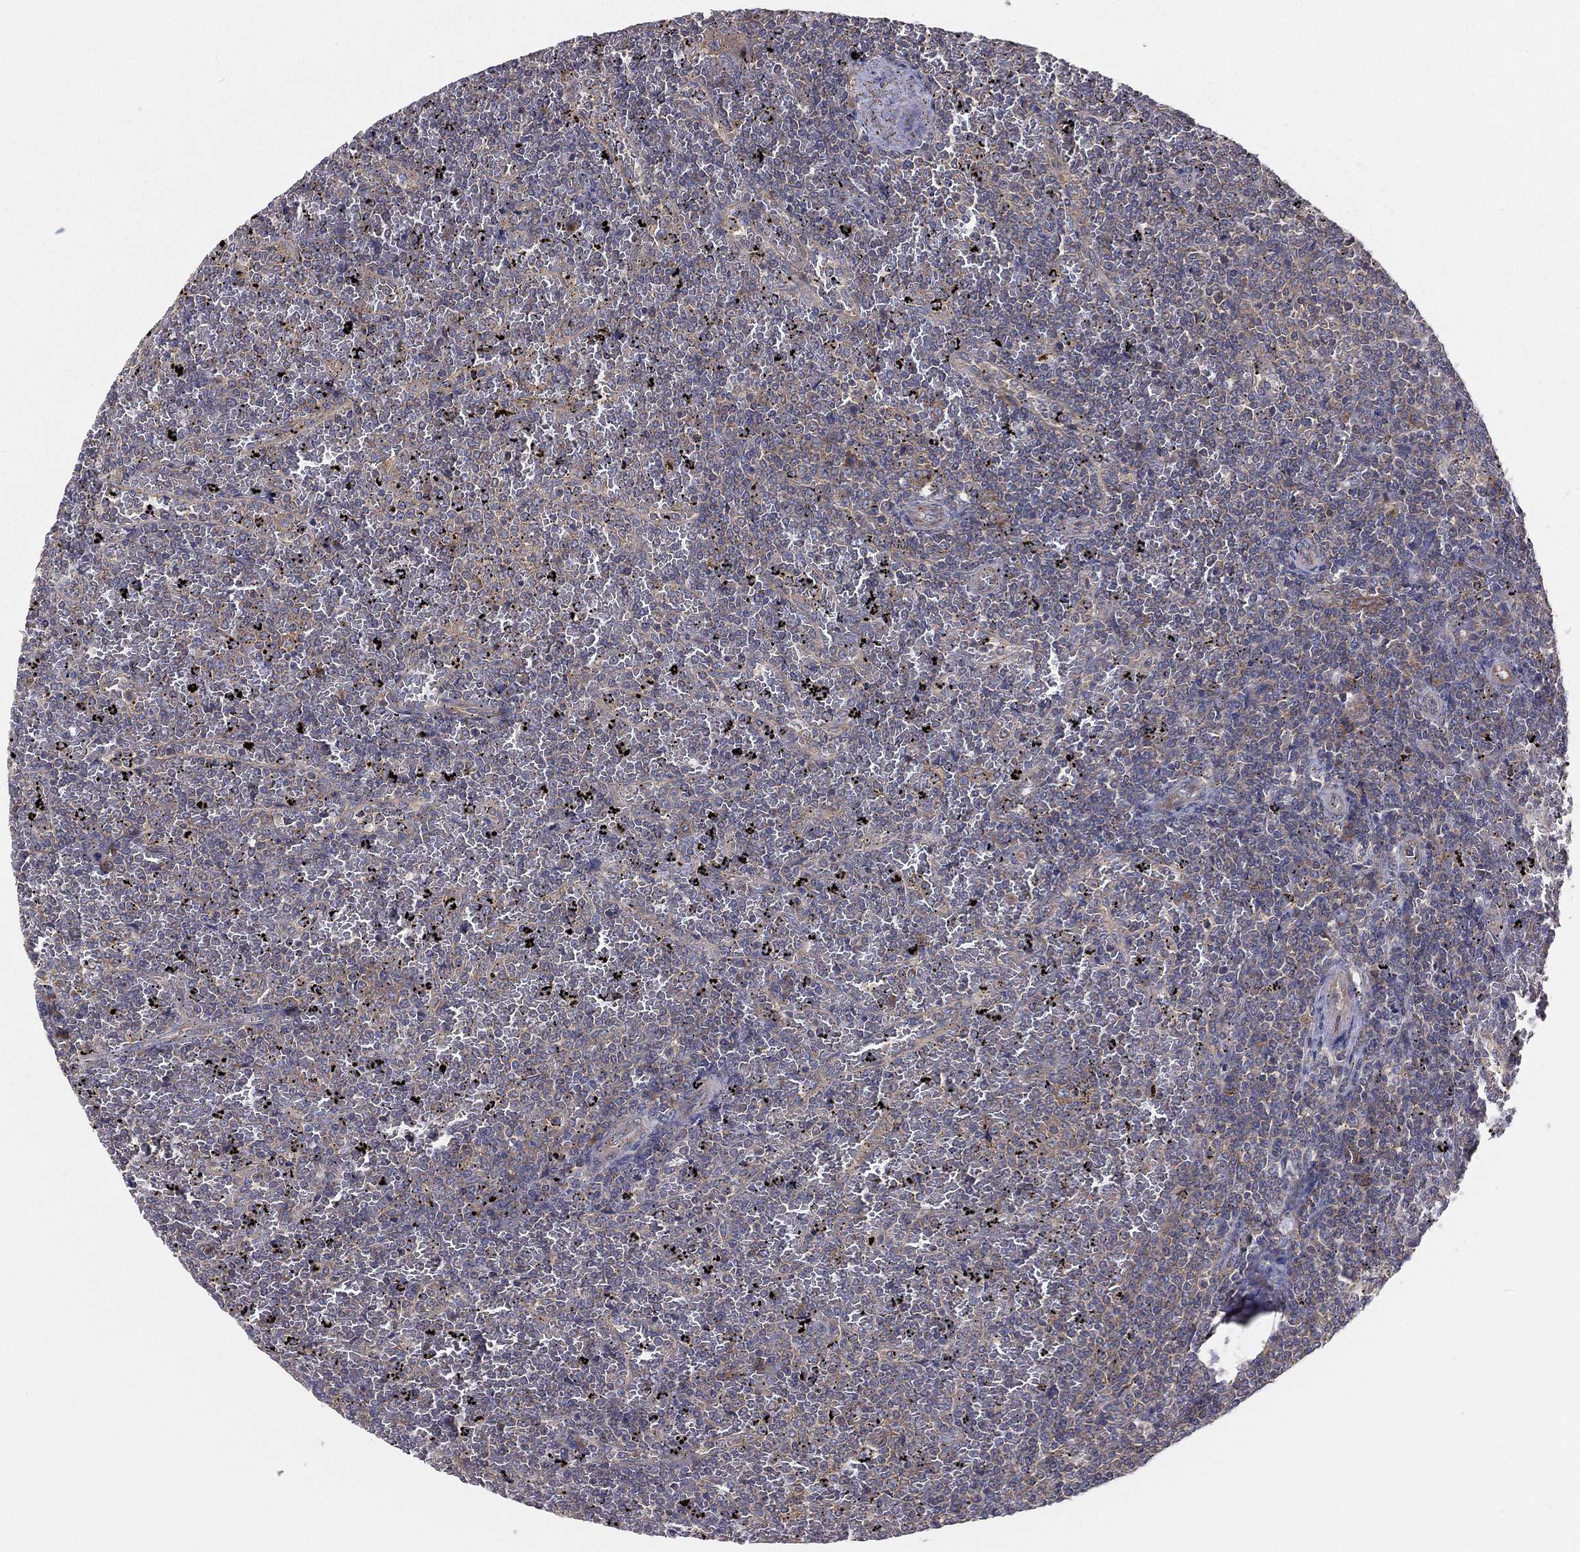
{"staining": {"intensity": "weak", "quantity": "<25%", "location": "cytoplasmic/membranous"}, "tissue": "lymphoma", "cell_type": "Tumor cells", "image_type": "cancer", "snomed": [{"axis": "morphology", "description": "Malignant lymphoma, non-Hodgkin's type, Low grade"}, {"axis": "topography", "description": "Spleen"}], "caption": "An immunohistochemistry micrograph of lymphoma is shown. There is no staining in tumor cells of lymphoma.", "gene": "EIF2B5", "patient": {"sex": "female", "age": 77}}